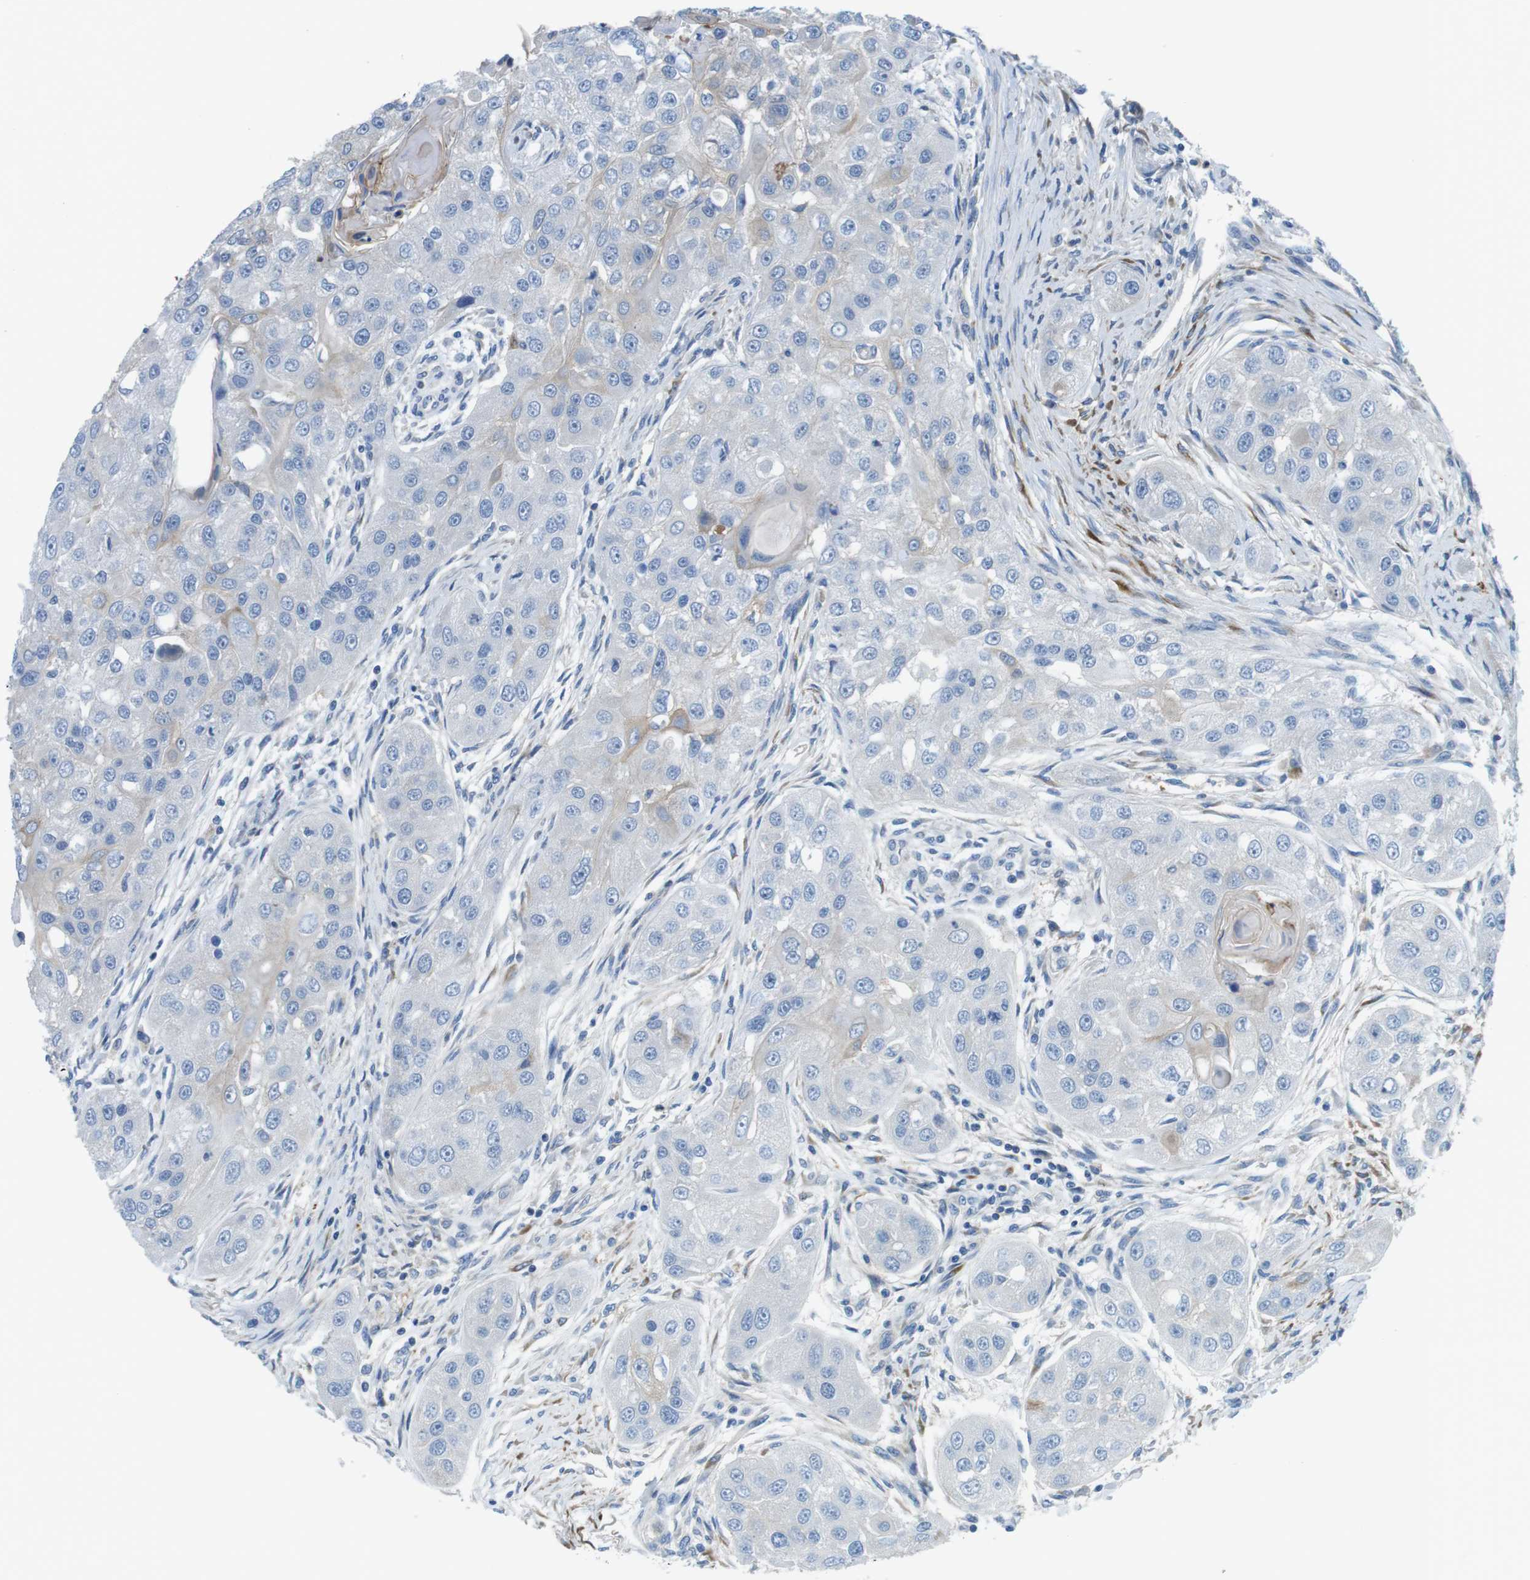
{"staining": {"intensity": "negative", "quantity": "none", "location": "none"}, "tissue": "head and neck cancer", "cell_type": "Tumor cells", "image_type": "cancer", "snomed": [{"axis": "morphology", "description": "Normal tissue, NOS"}, {"axis": "morphology", "description": "Squamous cell carcinoma, NOS"}, {"axis": "topography", "description": "Skeletal muscle"}, {"axis": "topography", "description": "Head-Neck"}], "caption": "Head and neck squamous cell carcinoma was stained to show a protein in brown. There is no significant positivity in tumor cells.", "gene": "EMP2", "patient": {"sex": "male", "age": 51}}